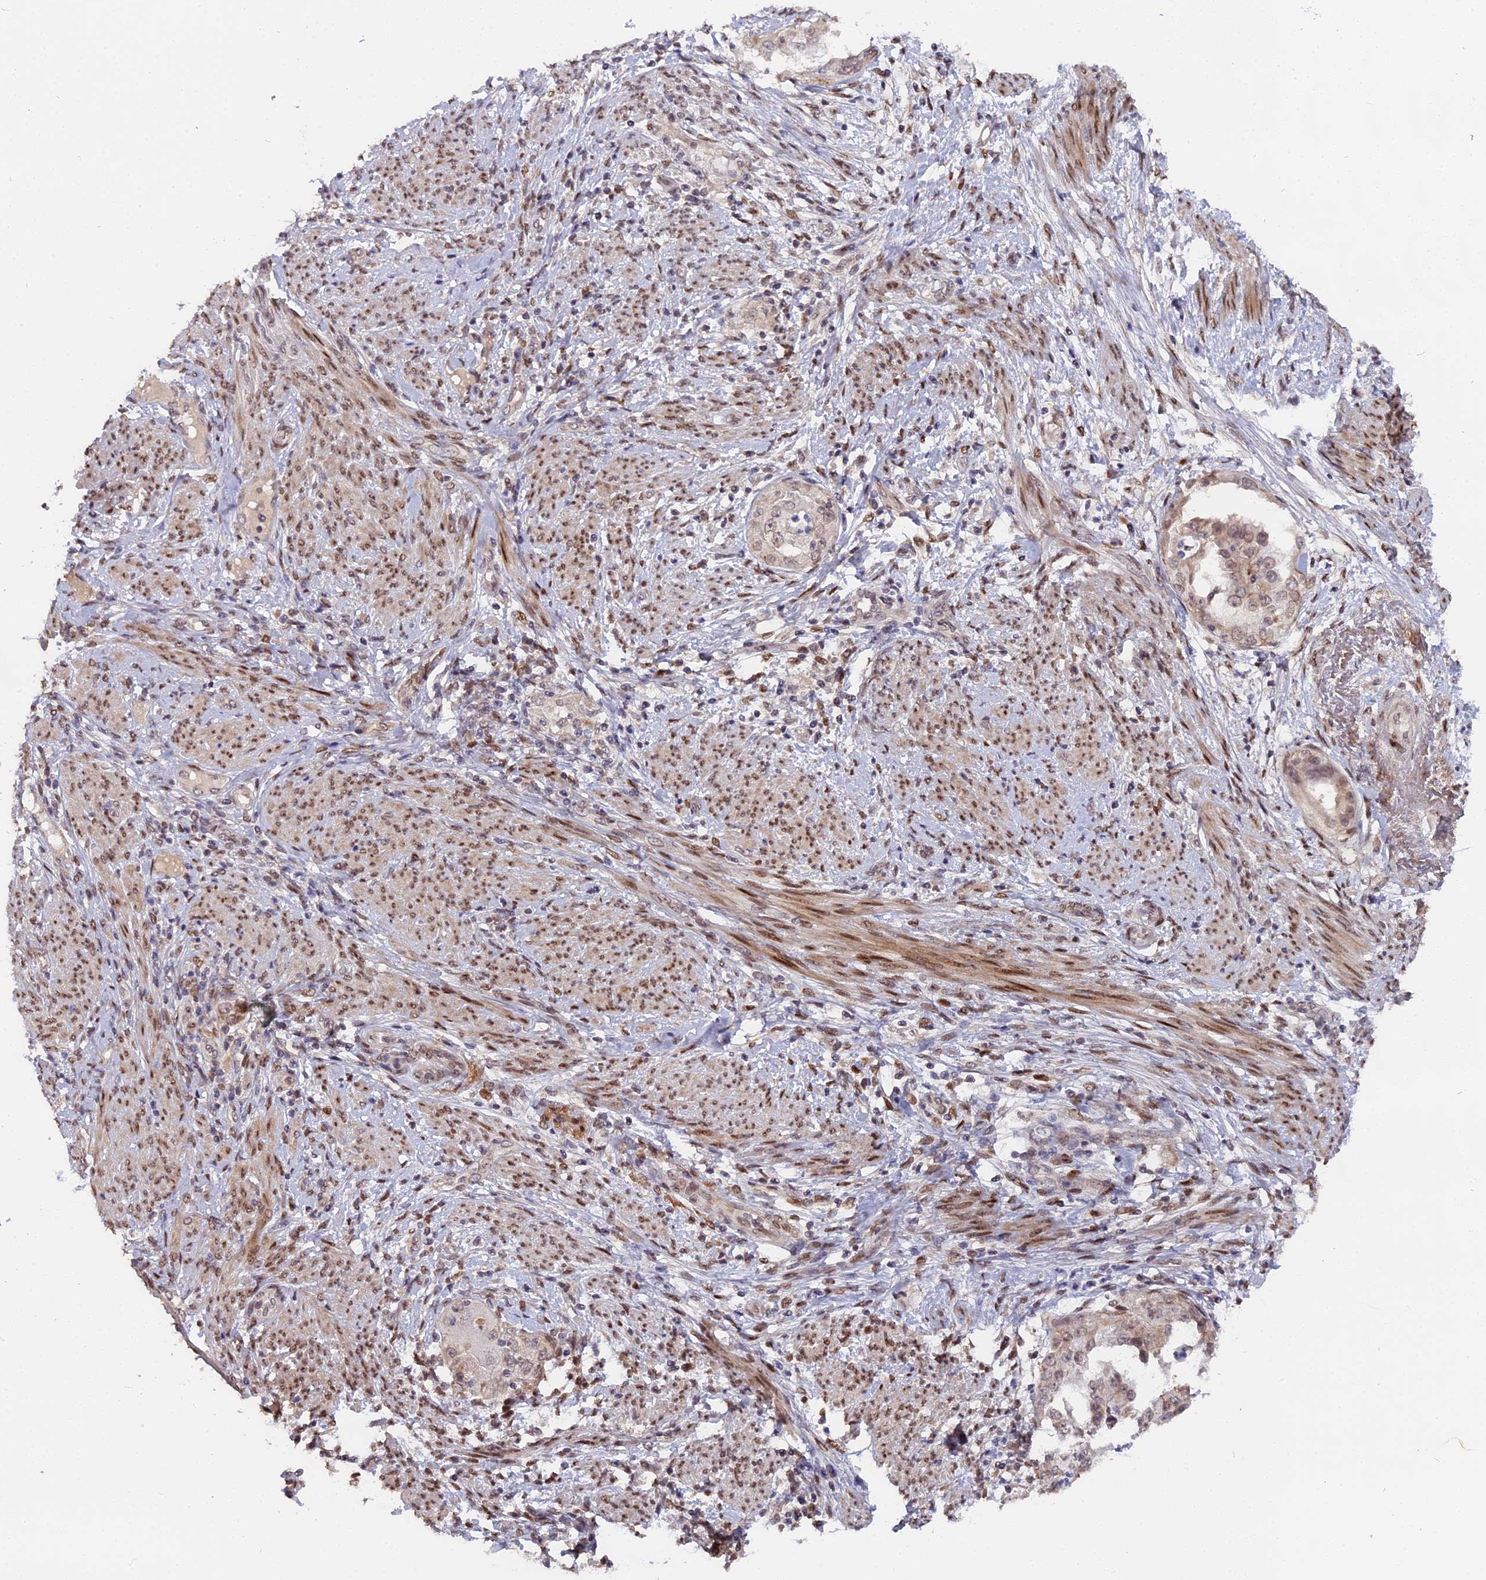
{"staining": {"intensity": "weak", "quantity": "25%-75%", "location": "nuclear"}, "tissue": "endometrial cancer", "cell_type": "Tumor cells", "image_type": "cancer", "snomed": [{"axis": "morphology", "description": "Adenocarcinoma, NOS"}, {"axis": "topography", "description": "Endometrium"}], "caption": "Immunohistochemical staining of human endometrial adenocarcinoma exhibits weak nuclear protein staining in about 25%-75% of tumor cells. The staining was performed using DAB (3,3'-diaminobenzidine), with brown indicating positive protein expression. Nuclei are stained blue with hematoxylin.", "gene": "PYGO1", "patient": {"sex": "female", "age": 85}}